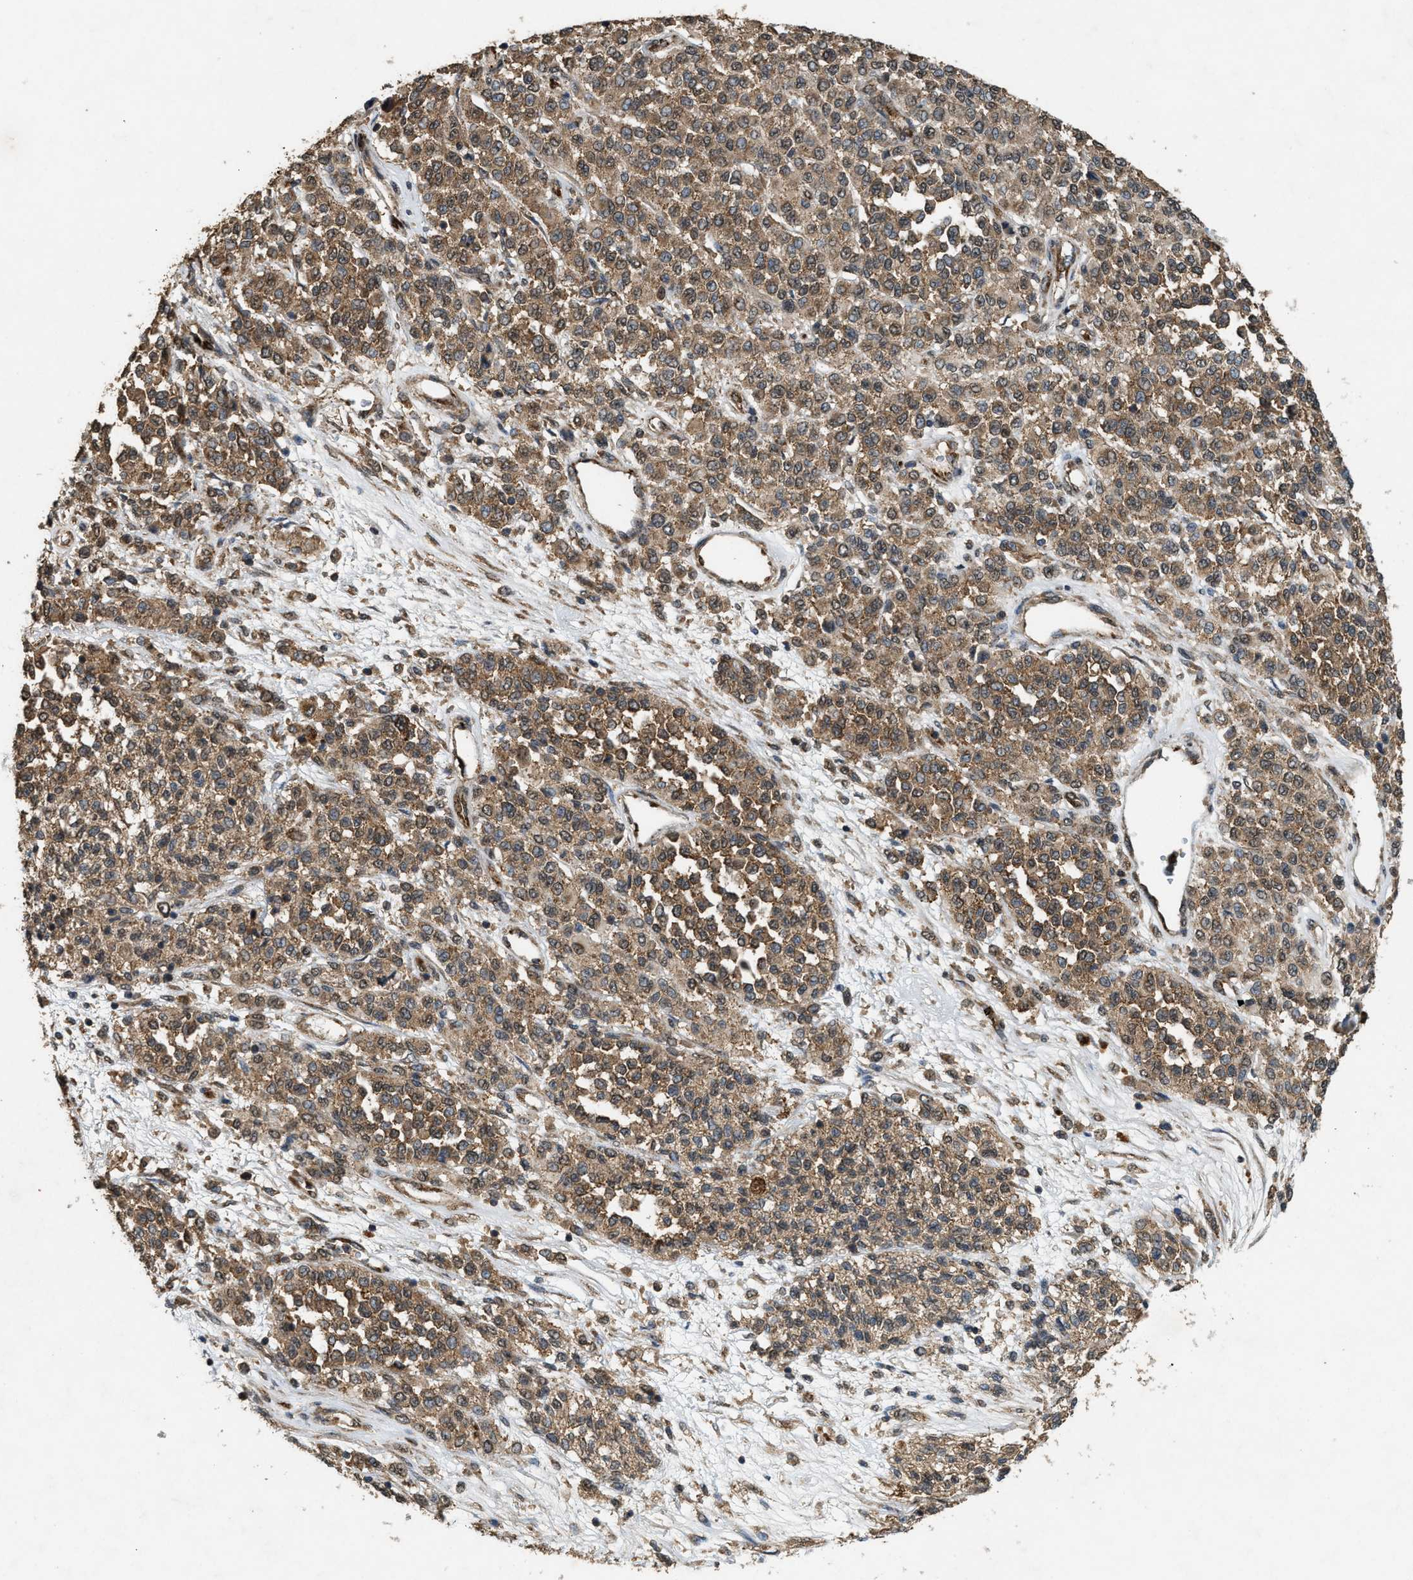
{"staining": {"intensity": "moderate", "quantity": ">75%", "location": "cytoplasmic/membranous"}, "tissue": "melanoma", "cell_type": "Tumor cells", "image_type": "cancer", "snomed": [{"axis": "morphology", "description": "Malignant melanoma, Metastatic site"}, {"axis": "topography", "description": "Pancreas"}], "caption": "This is an image of immunohistochemistry staining of malignant melanoma (metastatic site), which shows moderate expression in the cytoplasmic/membranous of tumor cells.", "gene": "ARHGEF5", "patient": {"sex": "female", "age": 30}}